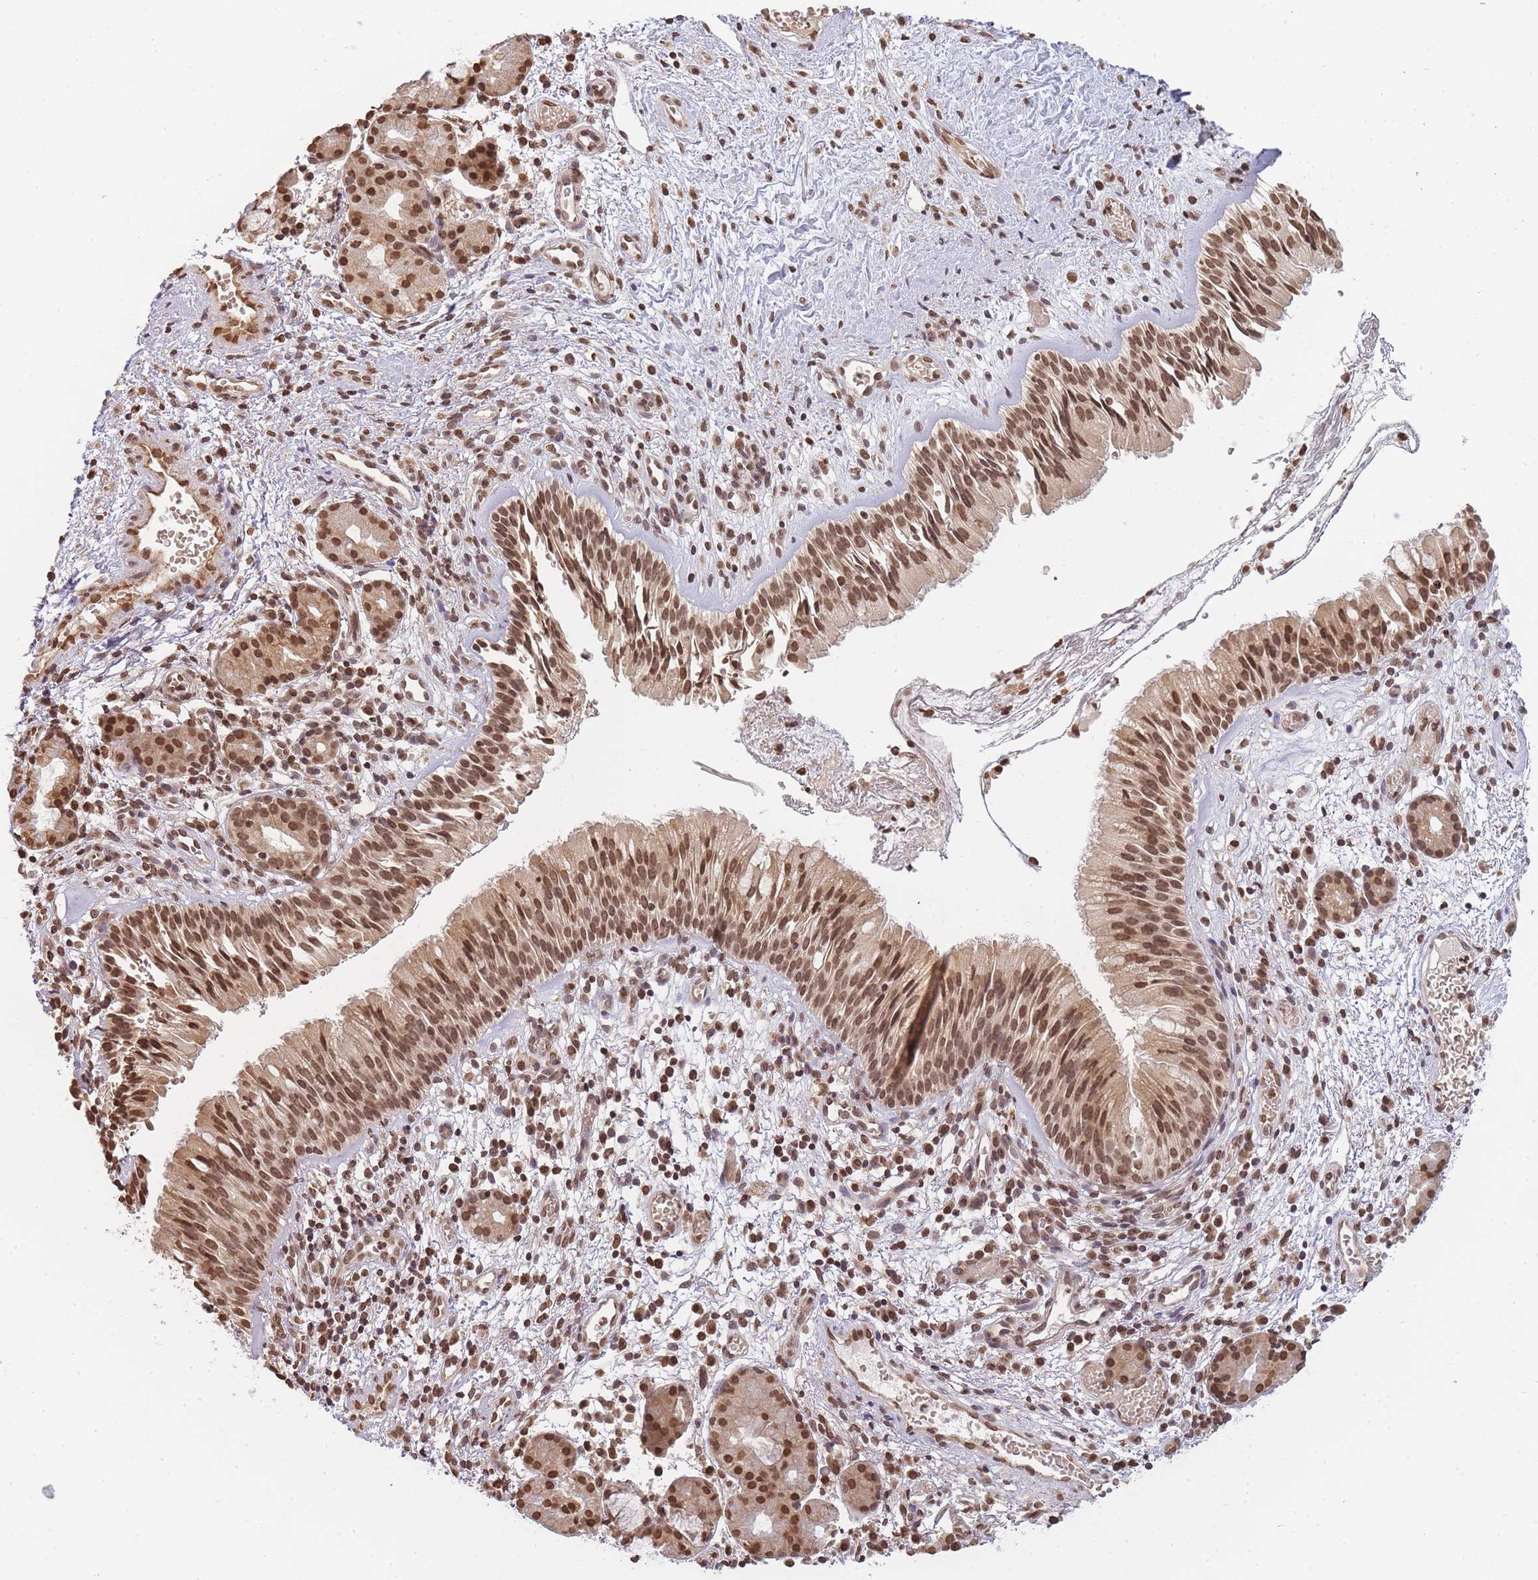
{"staining": {"intensity": "strong", "quantity": ">75%", "location": "nuclear"}, "tissue": "nasopharynx", "cell_type": "Respiratory epithelial cells", "image_type": "normal", "snomed": [{"axis": "morphology", "description": "Normal tissue, NOS"}, {"axis": "topography", "description": "Nasopharynx"}], "caption": "Benign nasopharynx exhibits strong nuclear positivity in approximately >75% of respiratory epithelial cells.", "gene": "WWTR1", "patient": {"sex": "male", "age": 65}}